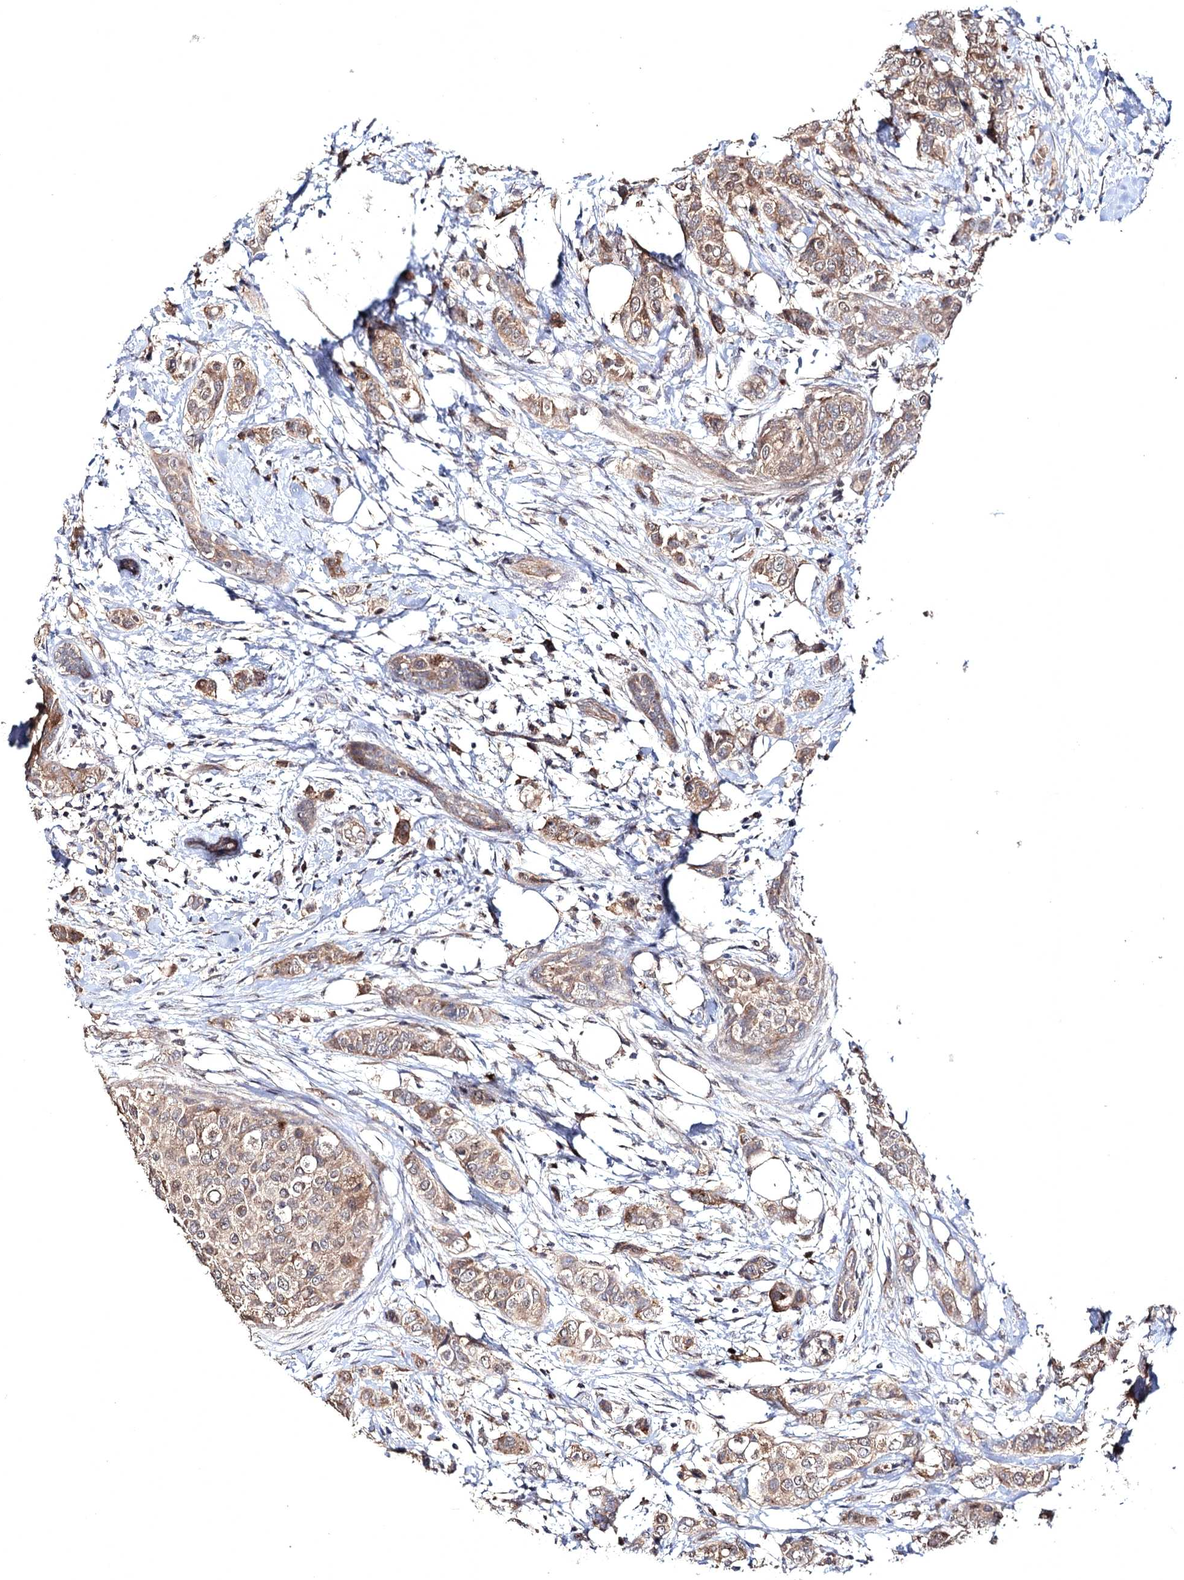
{"staining": {"intensity": "moderate", "quantity": ">75%", "location": "cytoplasmic/membranous"}, "tissue": "breast cancer", "cell_type": "Tumor cells", "image_type": "cancer", "snomed": [{"axis": "morphology", "description": "Lobular carcinoma"}, {"axis": "topography", "description": "Breast"}], "caption": "Breast cancer was stained to show a protein in brown. There is medium levels of moderate cytoplasmic/membranous expression in about >75% of tumor cells. Nuclei are stained in blue.", "gene": "SEMA4G", "patient": {"sex": "female", "age": 51}}